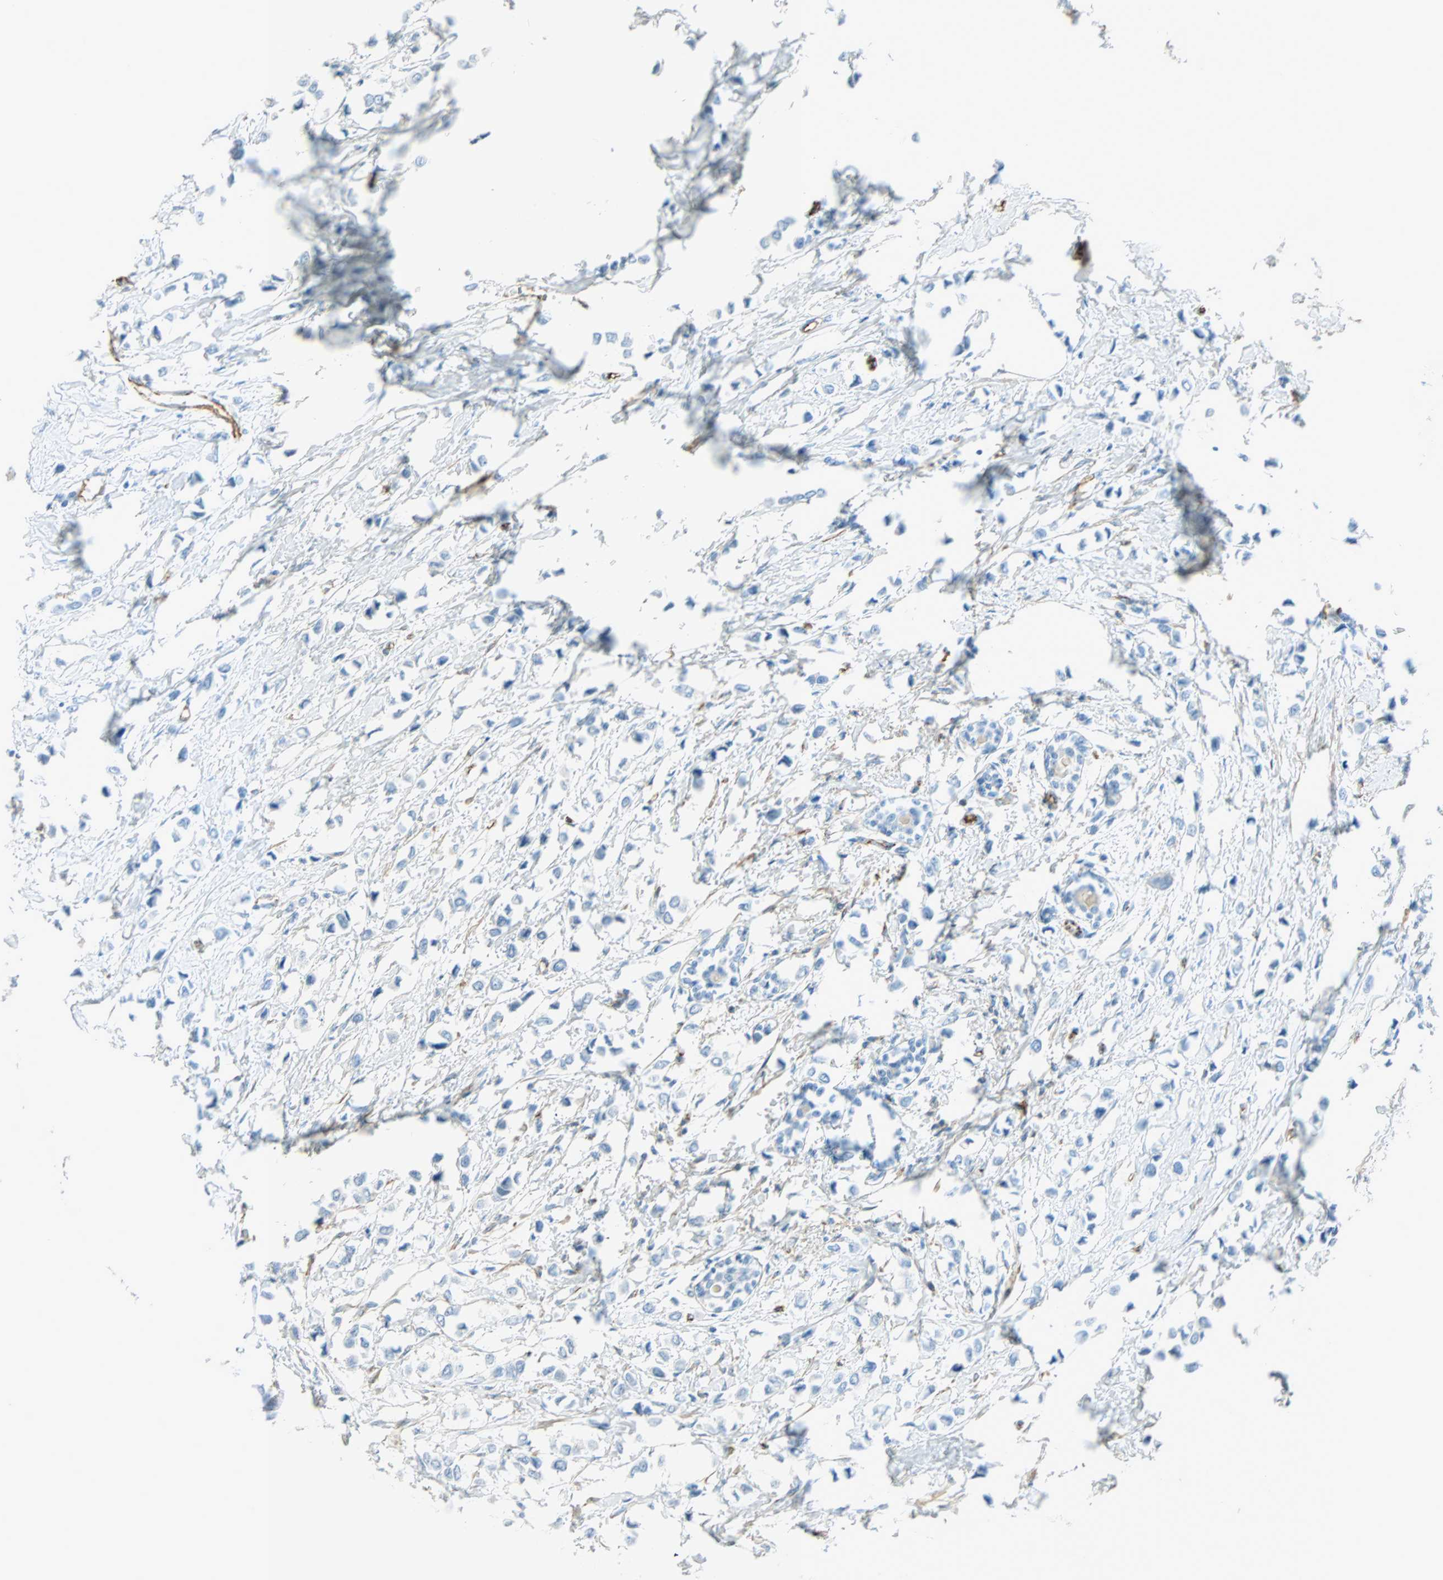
{"staining": {"intensity": "negative", "quantity": "none", "location": "none"}, "tissue": "breast cancer", "cell_type": "Tumor cells", "image_type": "cancer", "snomed": [{"axis": "morphology", "description": "Lobular carcinoma"}, {"axis": "topography", "description": "Breast"}], "caption": "Immunohistochemistry (IHC) of breast lobular carcinoma exhibits no staining in tumor cells.", "gene": "VPS9D1", "patient": {"sex": "female", "age": 51}}